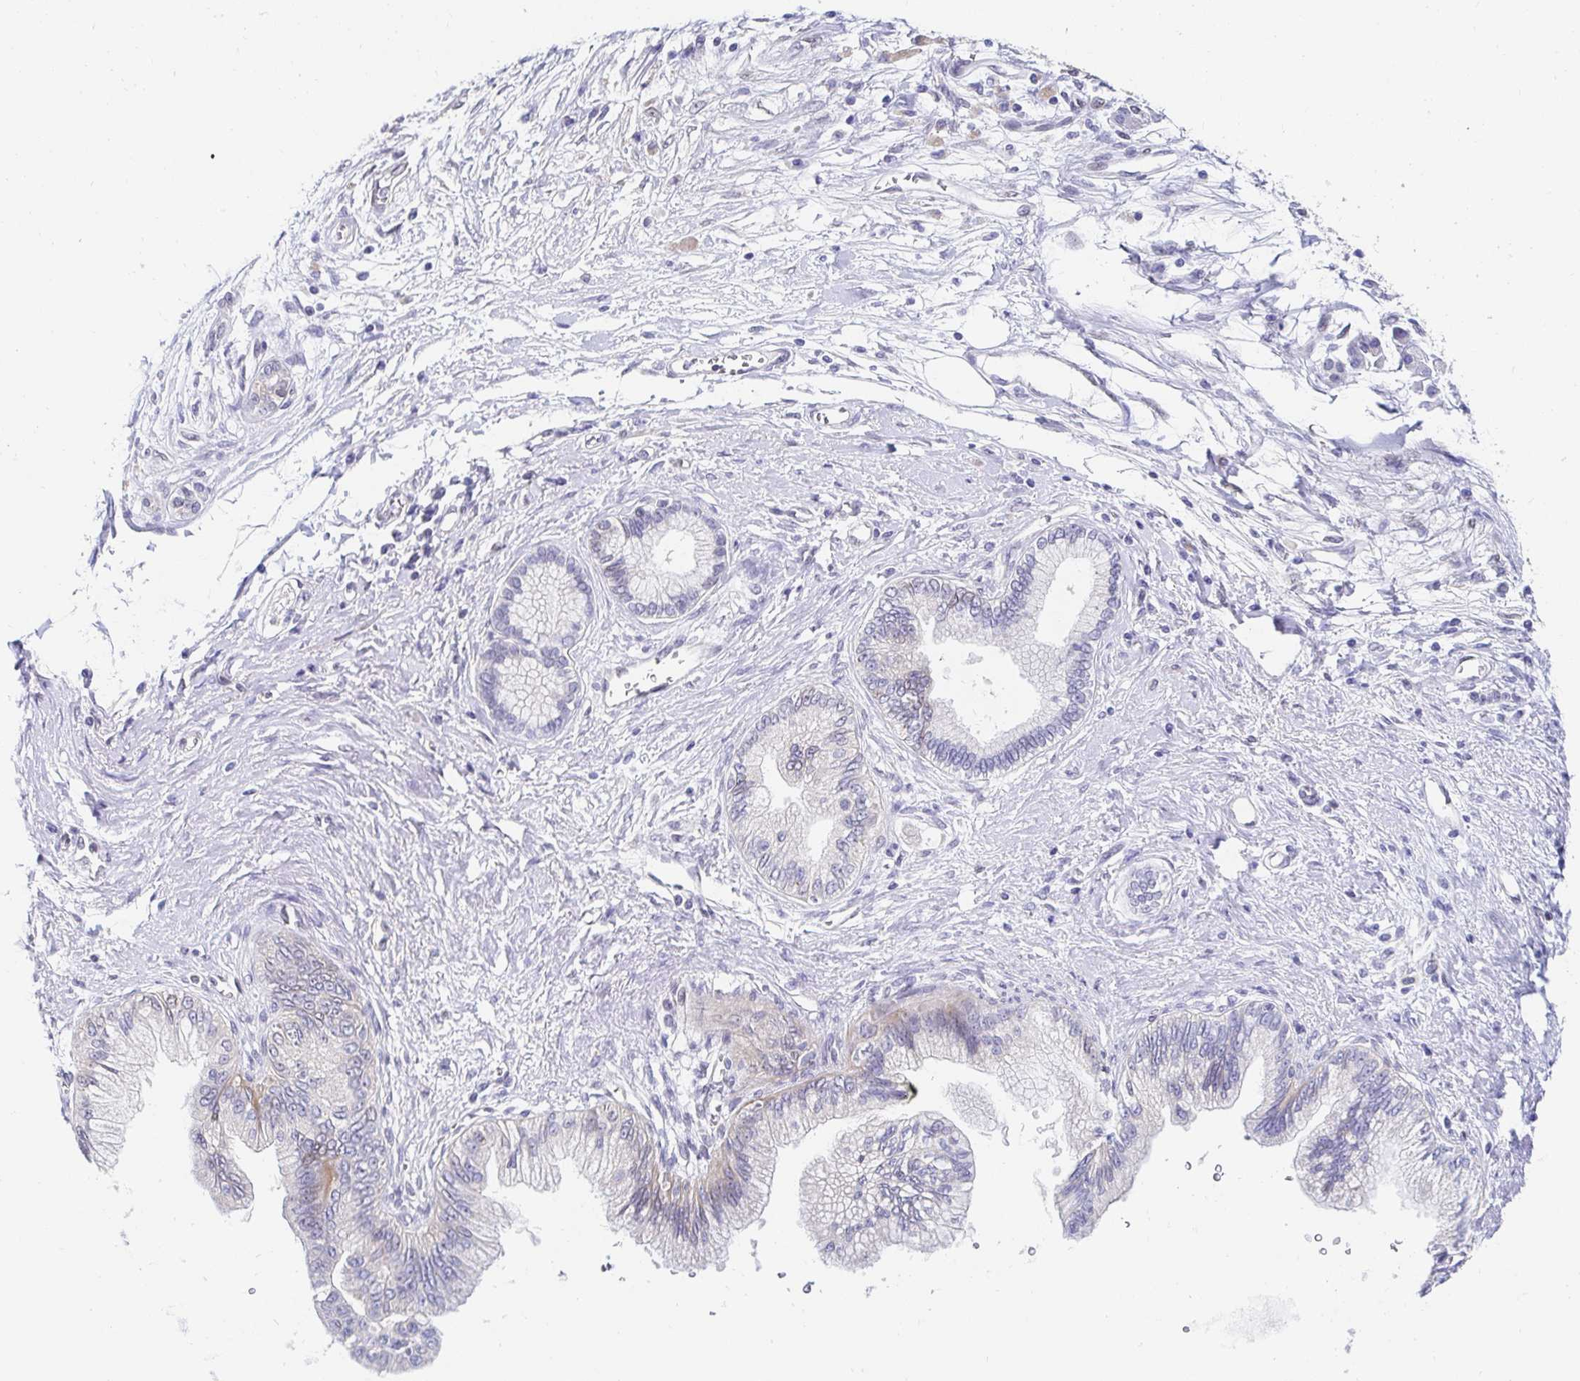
{"staining": {"intensity": "negative", "quantity": "none", "location": "none"}, "tissue": "pancreatic cancer", "cell_type": "Tumor cells", "image_type": "cancer", "snomed": [{"axis": "morphology", "description": "Adenocarcinoma, NOS"}, {"axis": "topography", "description": "Pancreas"}], "caption": "Protein analysis of pancreatic cancer exhibits no significant staining in tumor cells.", "gene": "AKAP14", "patient": {"sex": "female", "age": 77}}